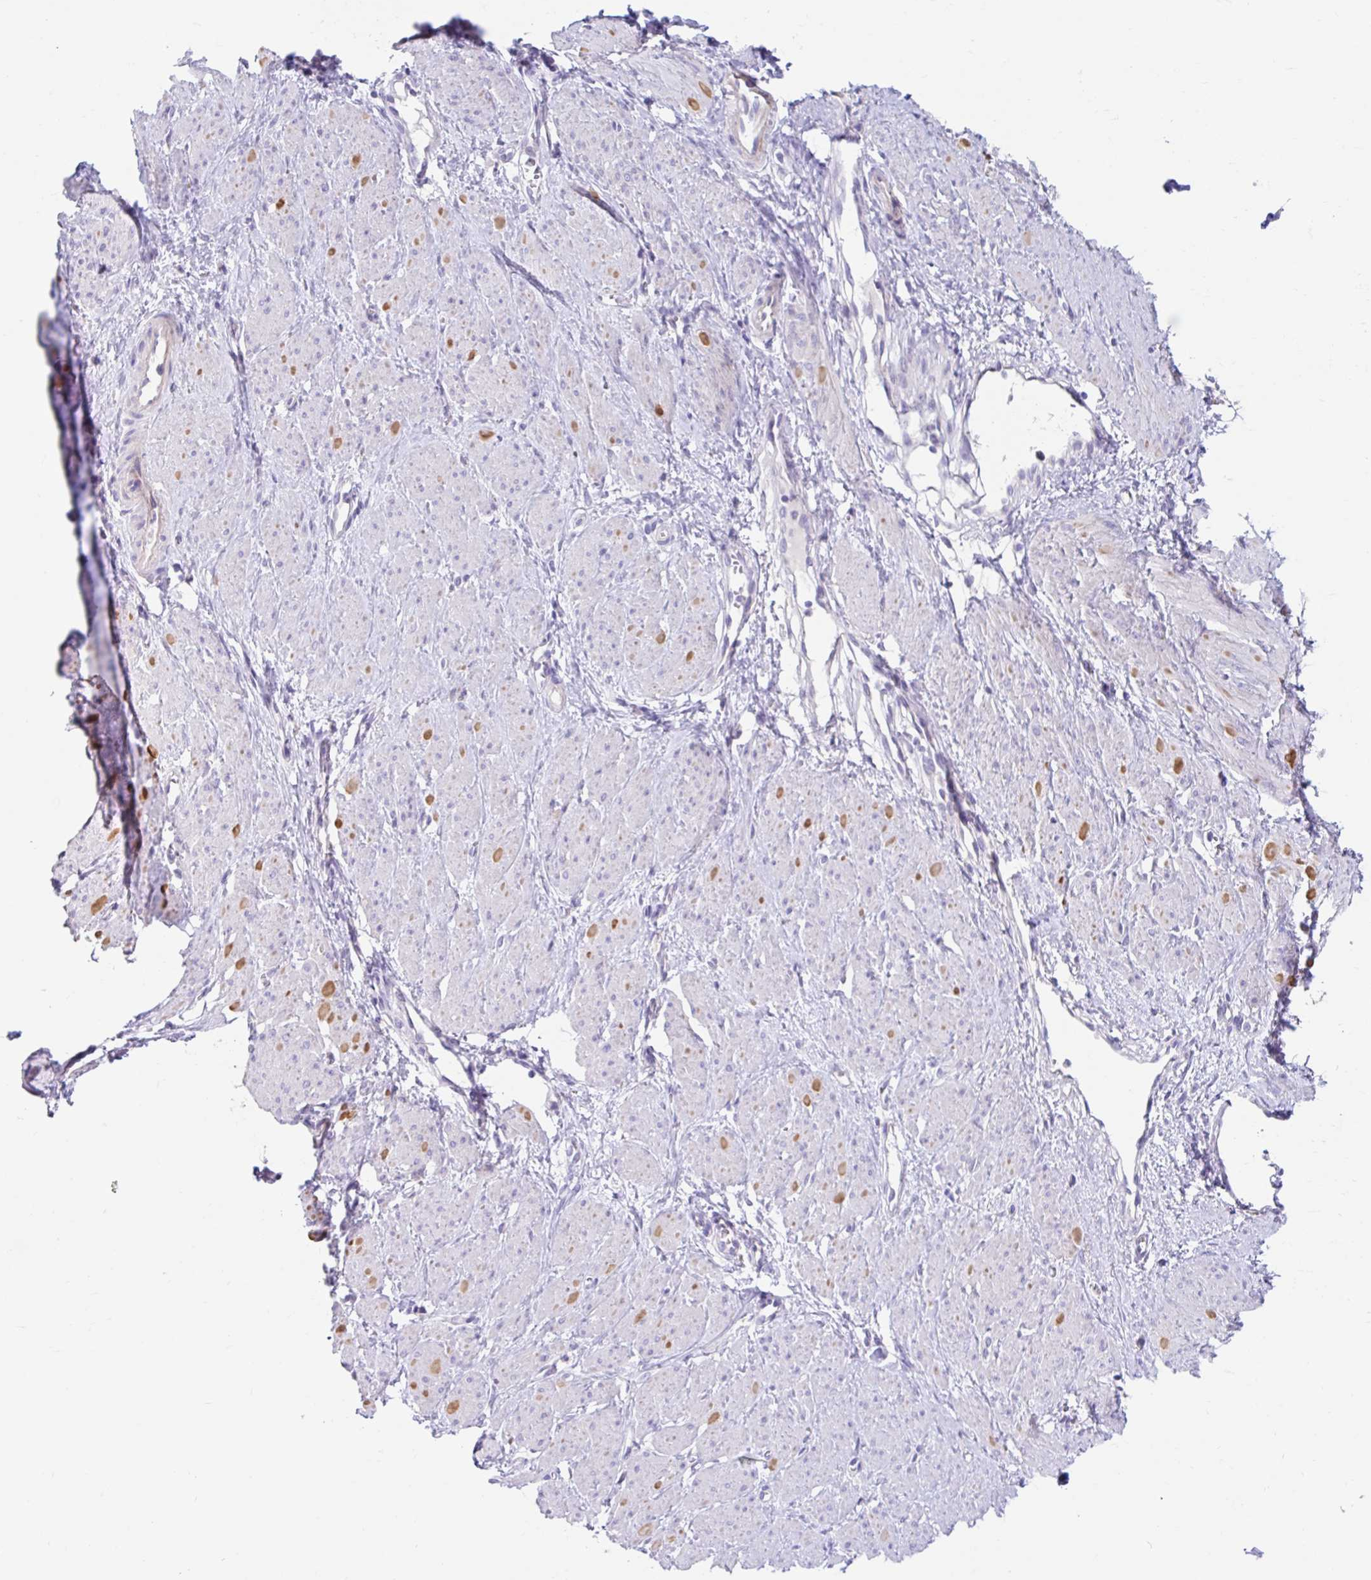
{"staining": {"intensity": "moderate", "quantity": "<25%", "location": "cytoplasmic/membranous"}, "tissue": "smooth muscle", "cell_type": "Smooth muscle cells", "image_type": "normal", "snomed": [{"axis": "morphology", "description": "Normal tissue, NOS"}, {"axis": "topography", "description": "Smooth muscle"}, {"axis": "topography", "description": "Uterus"}], "caption": "Immunohistochemistry (IHC) histopathology image of benign smooth muscle stained for a protein (brown), which exhibits low levels of moderate cytoplasmic/membranous staining in about <25% of smooth muscle cells.", "gene": "ZNF33A", "patient": {"sex": "female", "age": 39}}